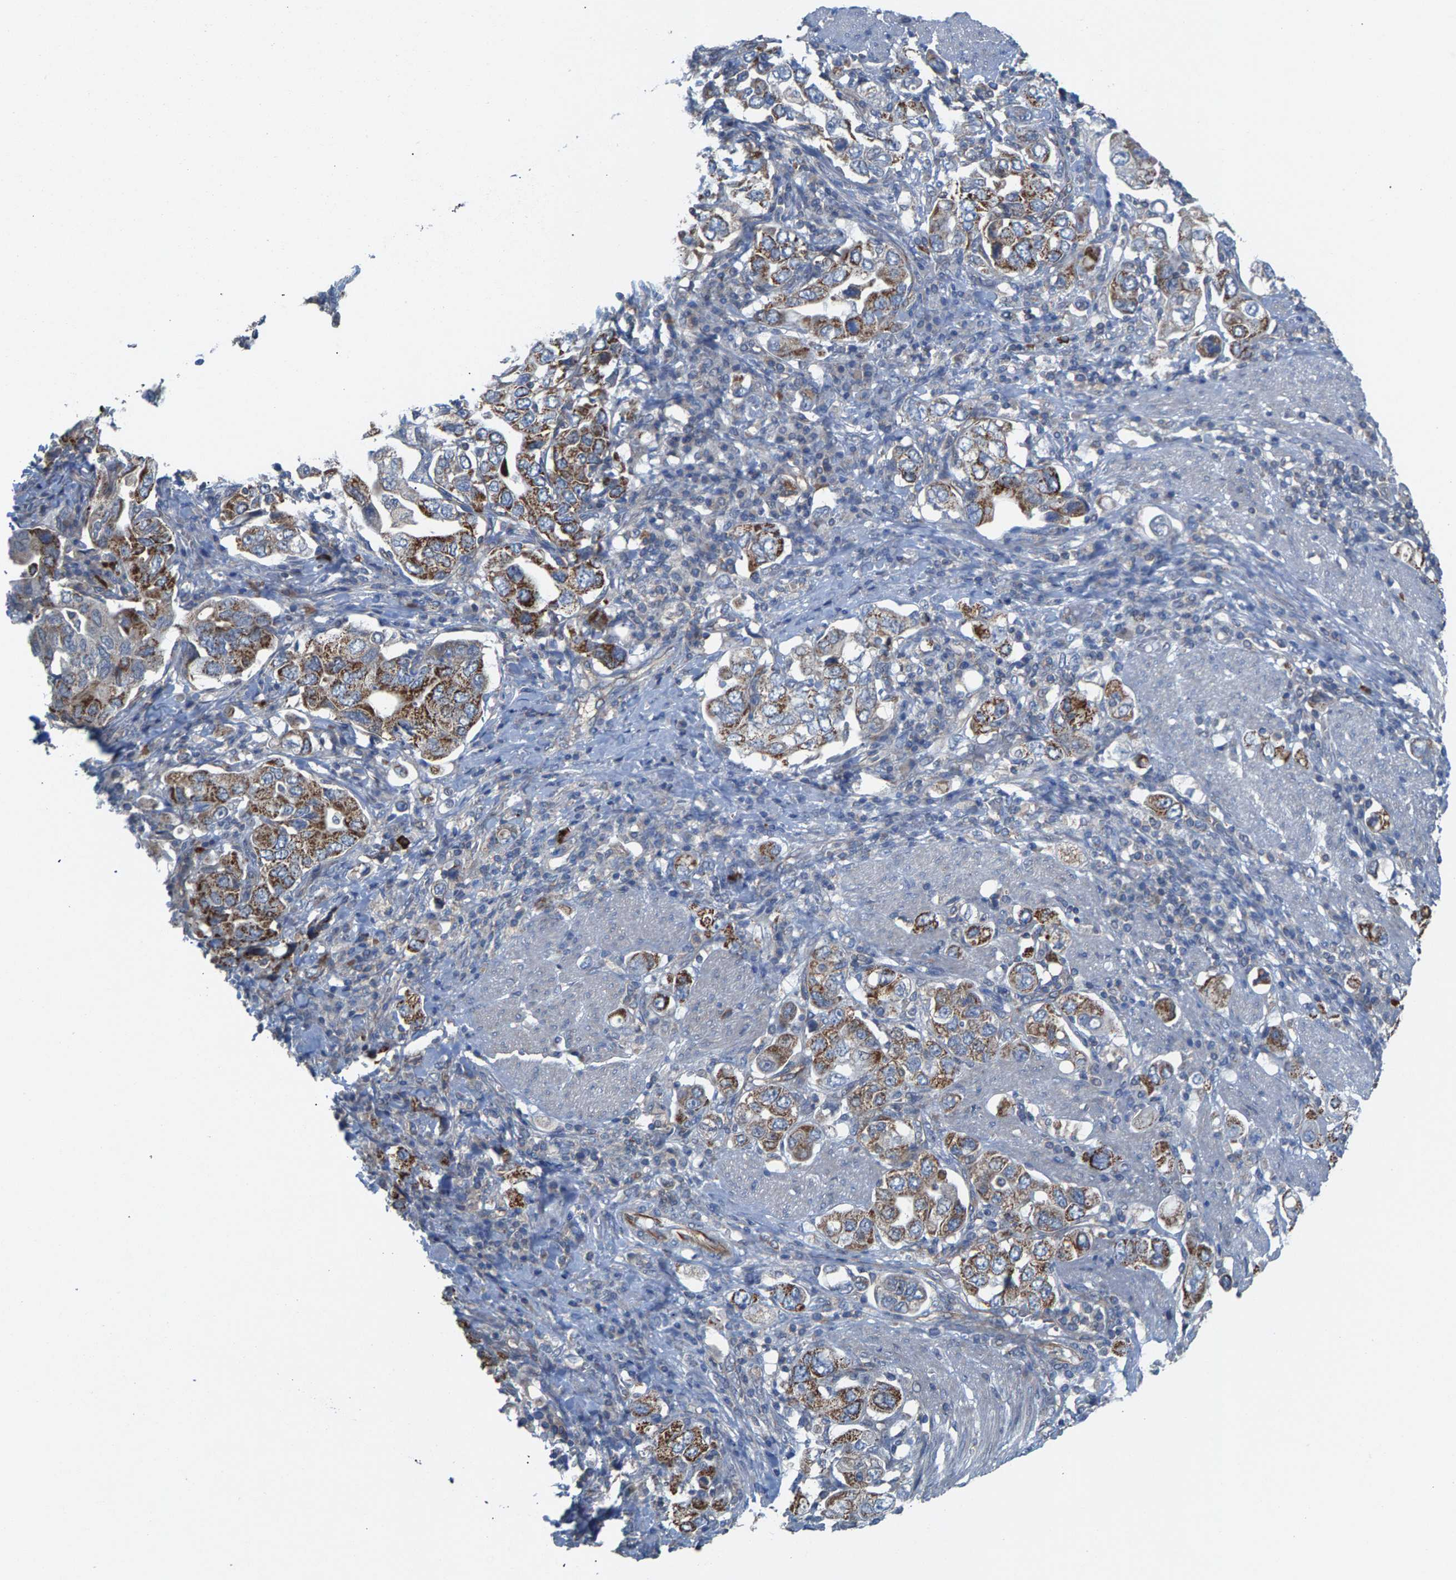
{"staining": {"intensity": "moderate", "quantity": ">75%", "location": "cytoplasmic/membranous"}, "tissue": "stomach cancer", "cell_type": "Tumor cells", "image_type": "cancer", "snomed": [{"axis": "morphology", "description": "Adenocarcinoma, NOS"}, {"axis": "topography", "description": "Stomach, upper"}], "caption": "Immunohistochemistry micrograph of neoplastic tissue: human adenocarcinoma (stomach) stained using IHC reveals medium levels of moderate protein expression localized specifically in the cytoplasmic/membranous of tumor cells, appearing as a cytoplasmic/membranous brown color.", "gene": "MRM1", "patient": {"sex": "male", "age": 62}}